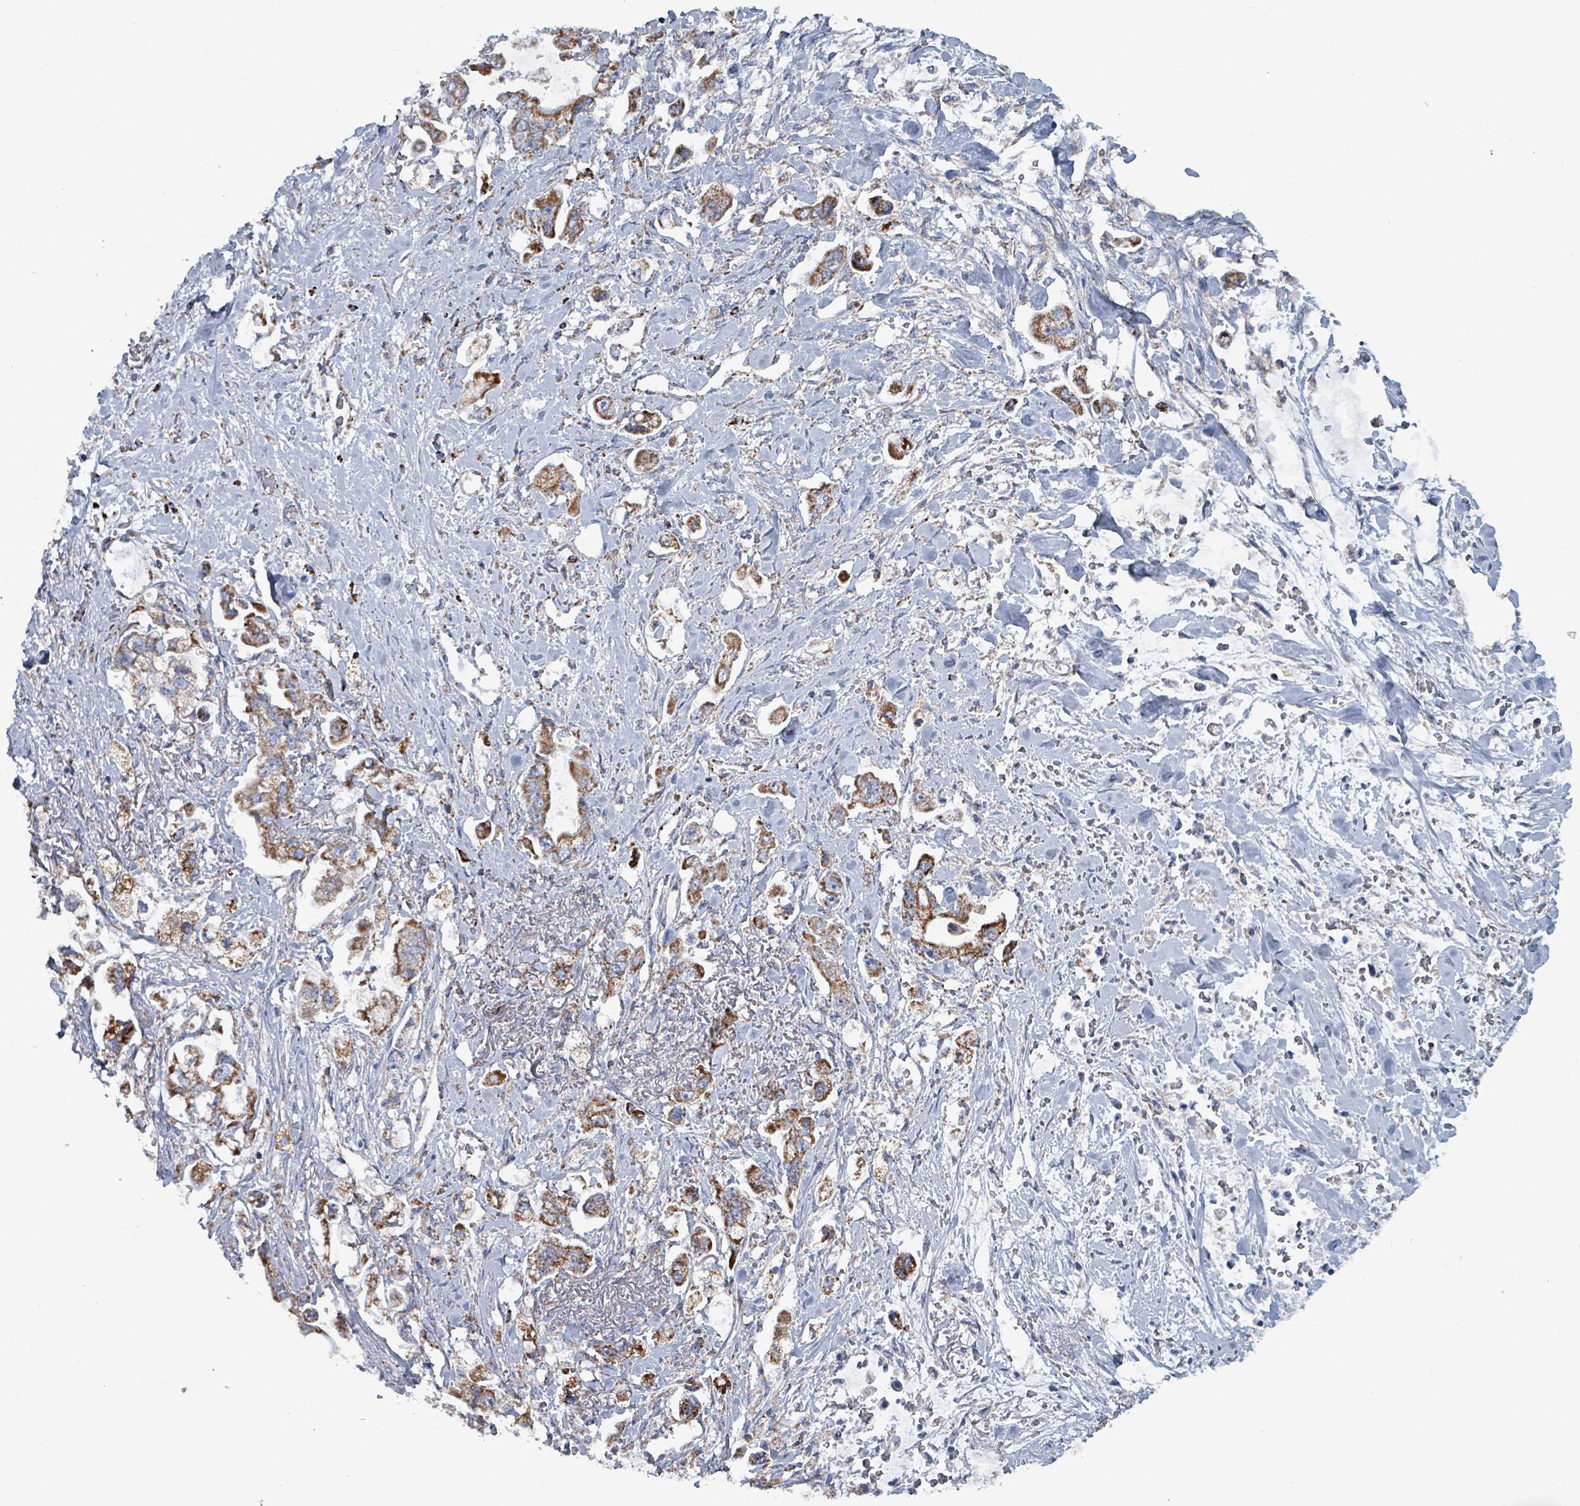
{"staining": {"intensity": "strong", "quantity": ">75%", "location": "cytoplasmic/membranous"}, "tissue": "stomach cancer", "cell_type": "Tumor cells", "image_type": "cancer", "snomed": [{"axis": "morphology", "description": "Adenocarcinoma, NOS"}, {"axis": "topography", "description": "Stomach"}], "caption": "Protein expression by IHC demonstrates strong cytoplasmic/membranous expression in approximately >75% of tumor cells in stomach cancer (adenocarcinoma).", "gene": "IDH3B", "patient": {"sex": "male", "age": 62}}